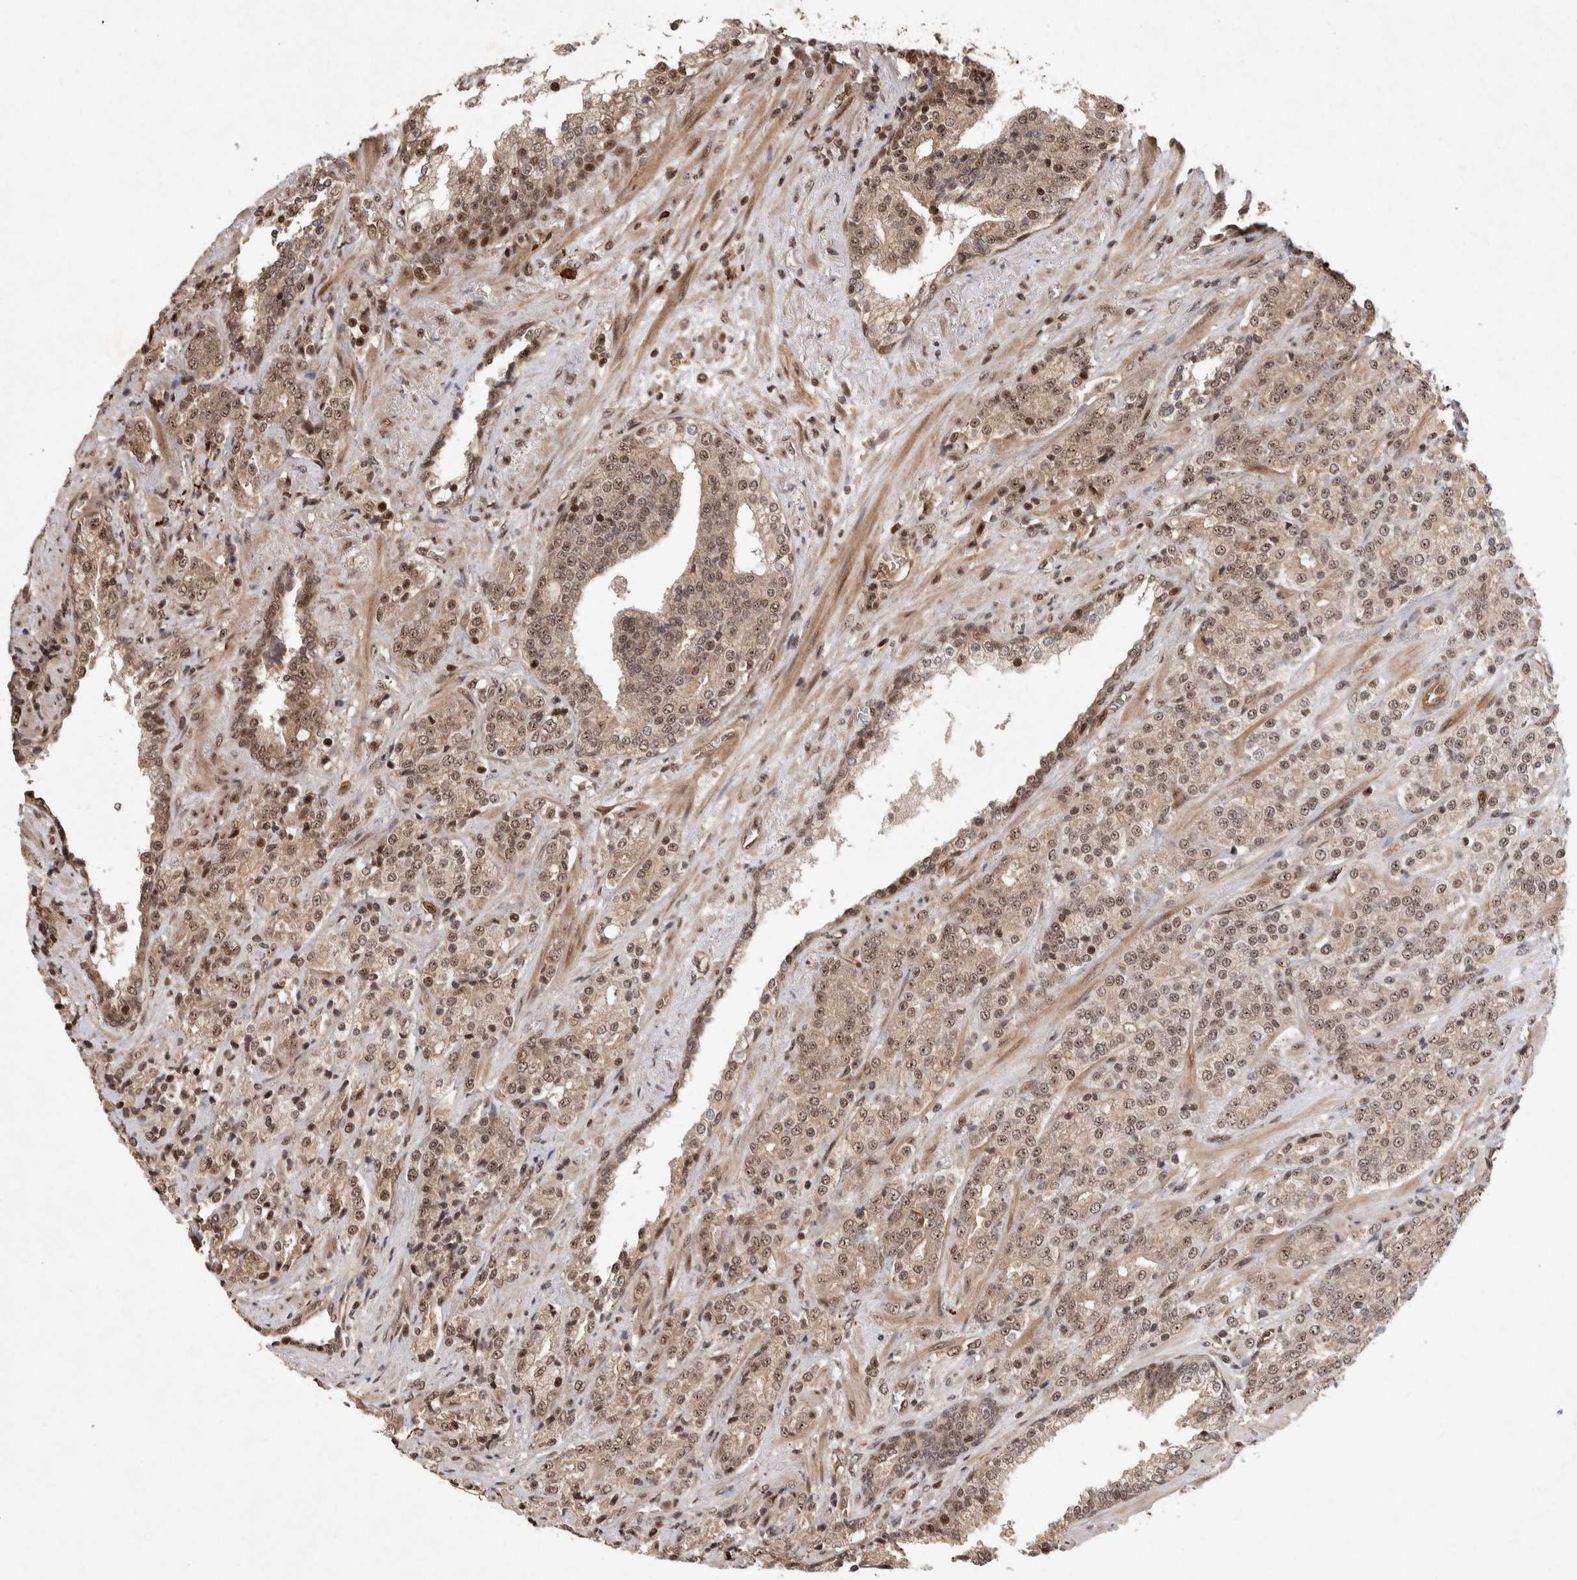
{"staining": {"intensity": "moderate", "quantity": ">75%", "location": "nuclear"}, "tissue": "prostate cancer", "cell_type": "Tumor cells", "image_type": "cancer", "snomed": [{"axis": "morphology", "description": "Adenocarcinoma, High grade"}, {"axis": "topography", "description": "Prostate"}], "caption": "Human prostate adenocarcinoma (high-grade) stained with a brown dye displays moderate nuclear positive staining in approximately >75% of tumor cells.", "gene": "TOR1B", "patient": {"sex": "male", "age": 71}}